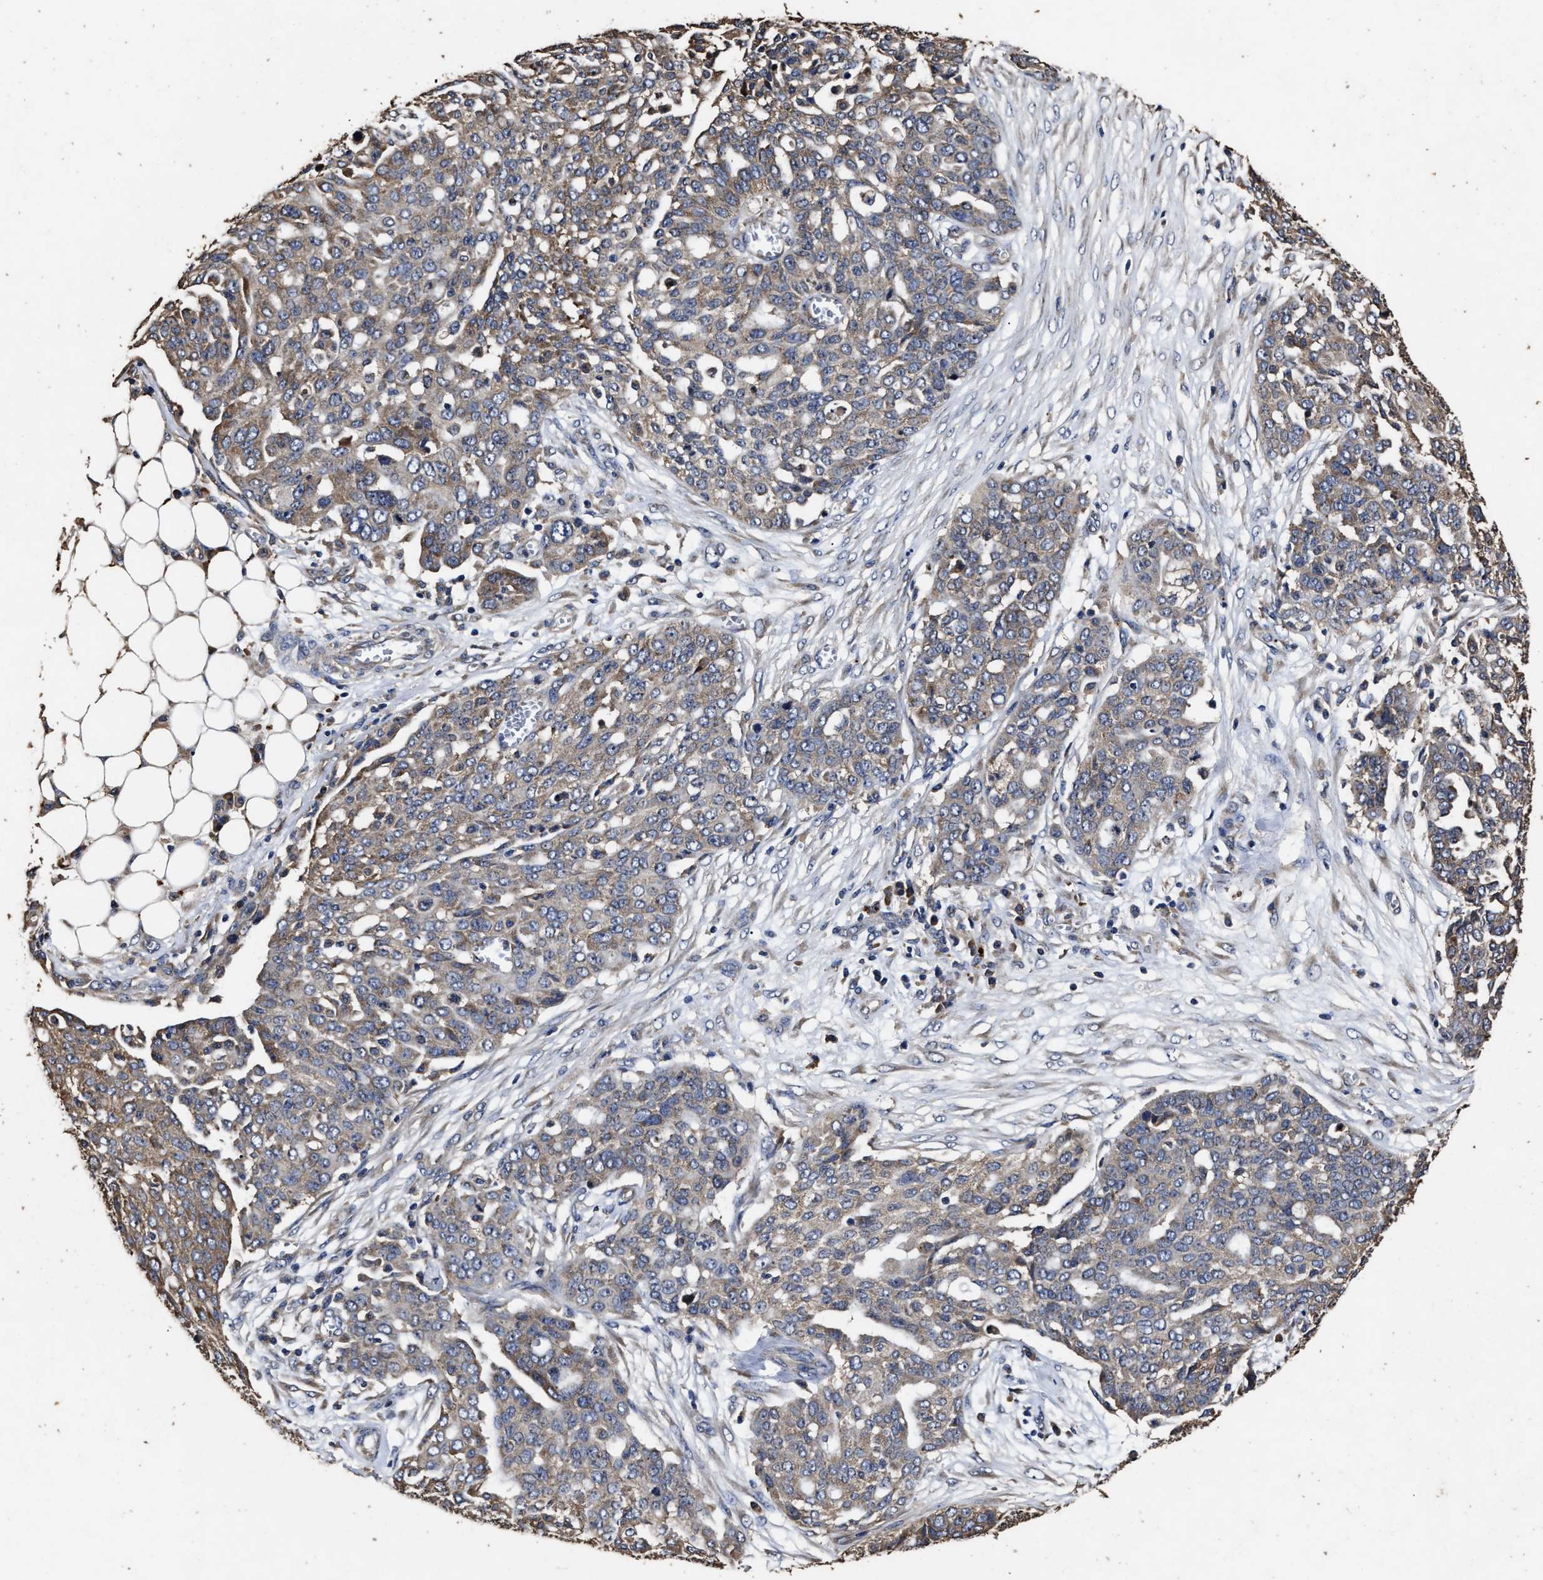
{"staining": {"intensity": "weak", "quantity": ">75%", "location": "cytoplasmic/membranous"}, "tissue": "ovarian cancer", "cell_type": "Tumor cells", "image_type": "cancer", "snomed": [{"axis": "morphology", "description": "Cystadenocarcinoma, serous, NOS"}, {"axis": "topography", "description": "Soft tissue"}, {"axis": "topography", "description": "Ovary"}], "caption": "Human ovarian cancer stained with a brown dye exhibits weak cytoplasmic/membranous positive expression in approximately >75% of tumor cells.", "gene": "PPM1K", "patient": {"sex": "female", "age": 57}}